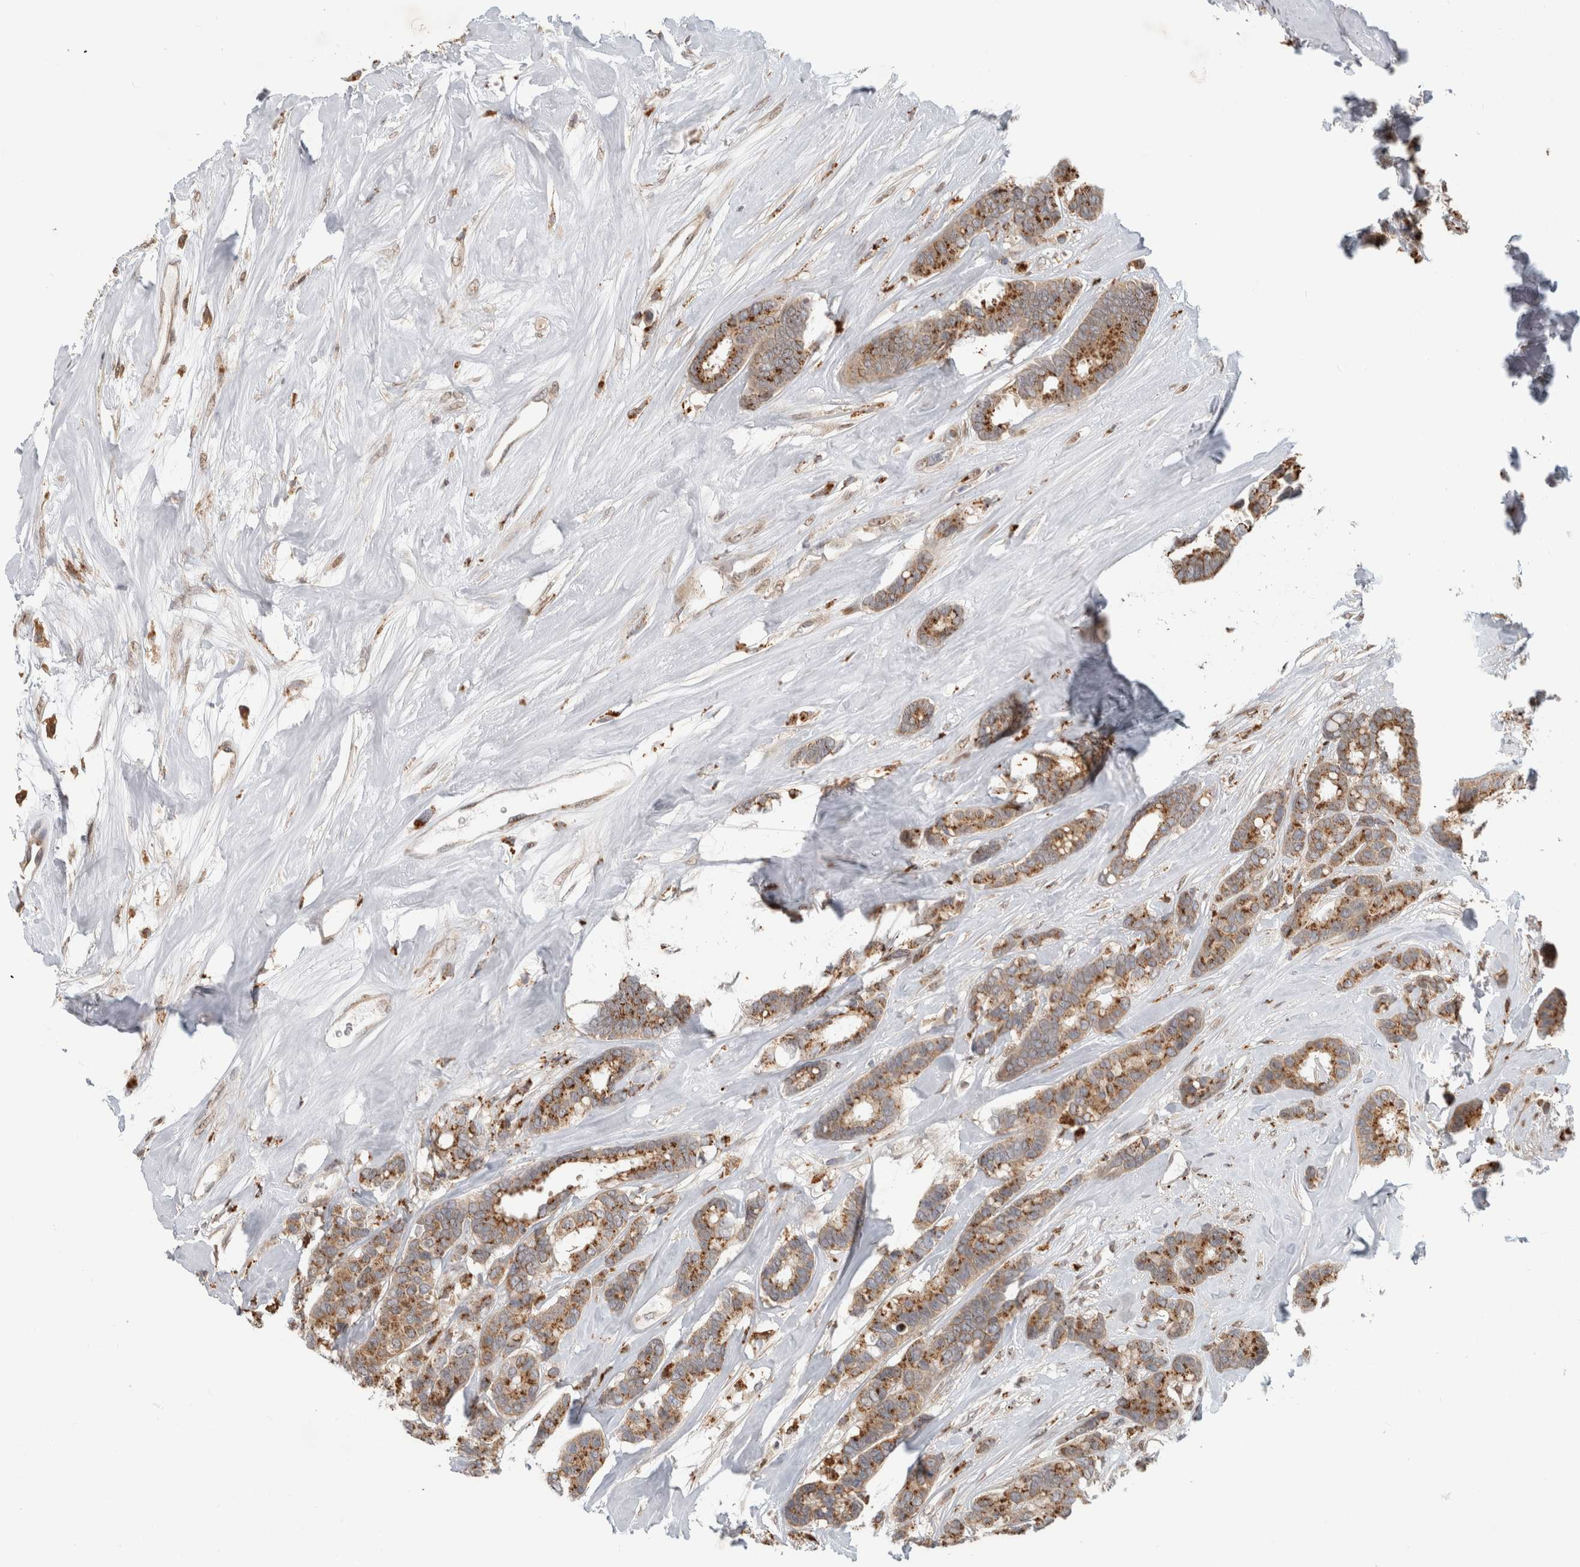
{"staining": {"intensity": "moderate", "quantity": ">75%", "location": "cytoplasmic/membranous"}, "tissue": "breast cancer", "cell_type": "Tumor cells", "image_type": "cancer", "snomed": [{"axis": "morphology", "description": "Duct carcinoma"}, {"axis": "topography", "description": "Breast"}], "caption": "This is an image of IHC staining of breast cancer (infiltrating ductal carcinoma), which shows moderate staining in the cytoplasmic/membranous of tumor cells.", "gene": "NAB2", "patient": {"sex": "female", "age": 87}}